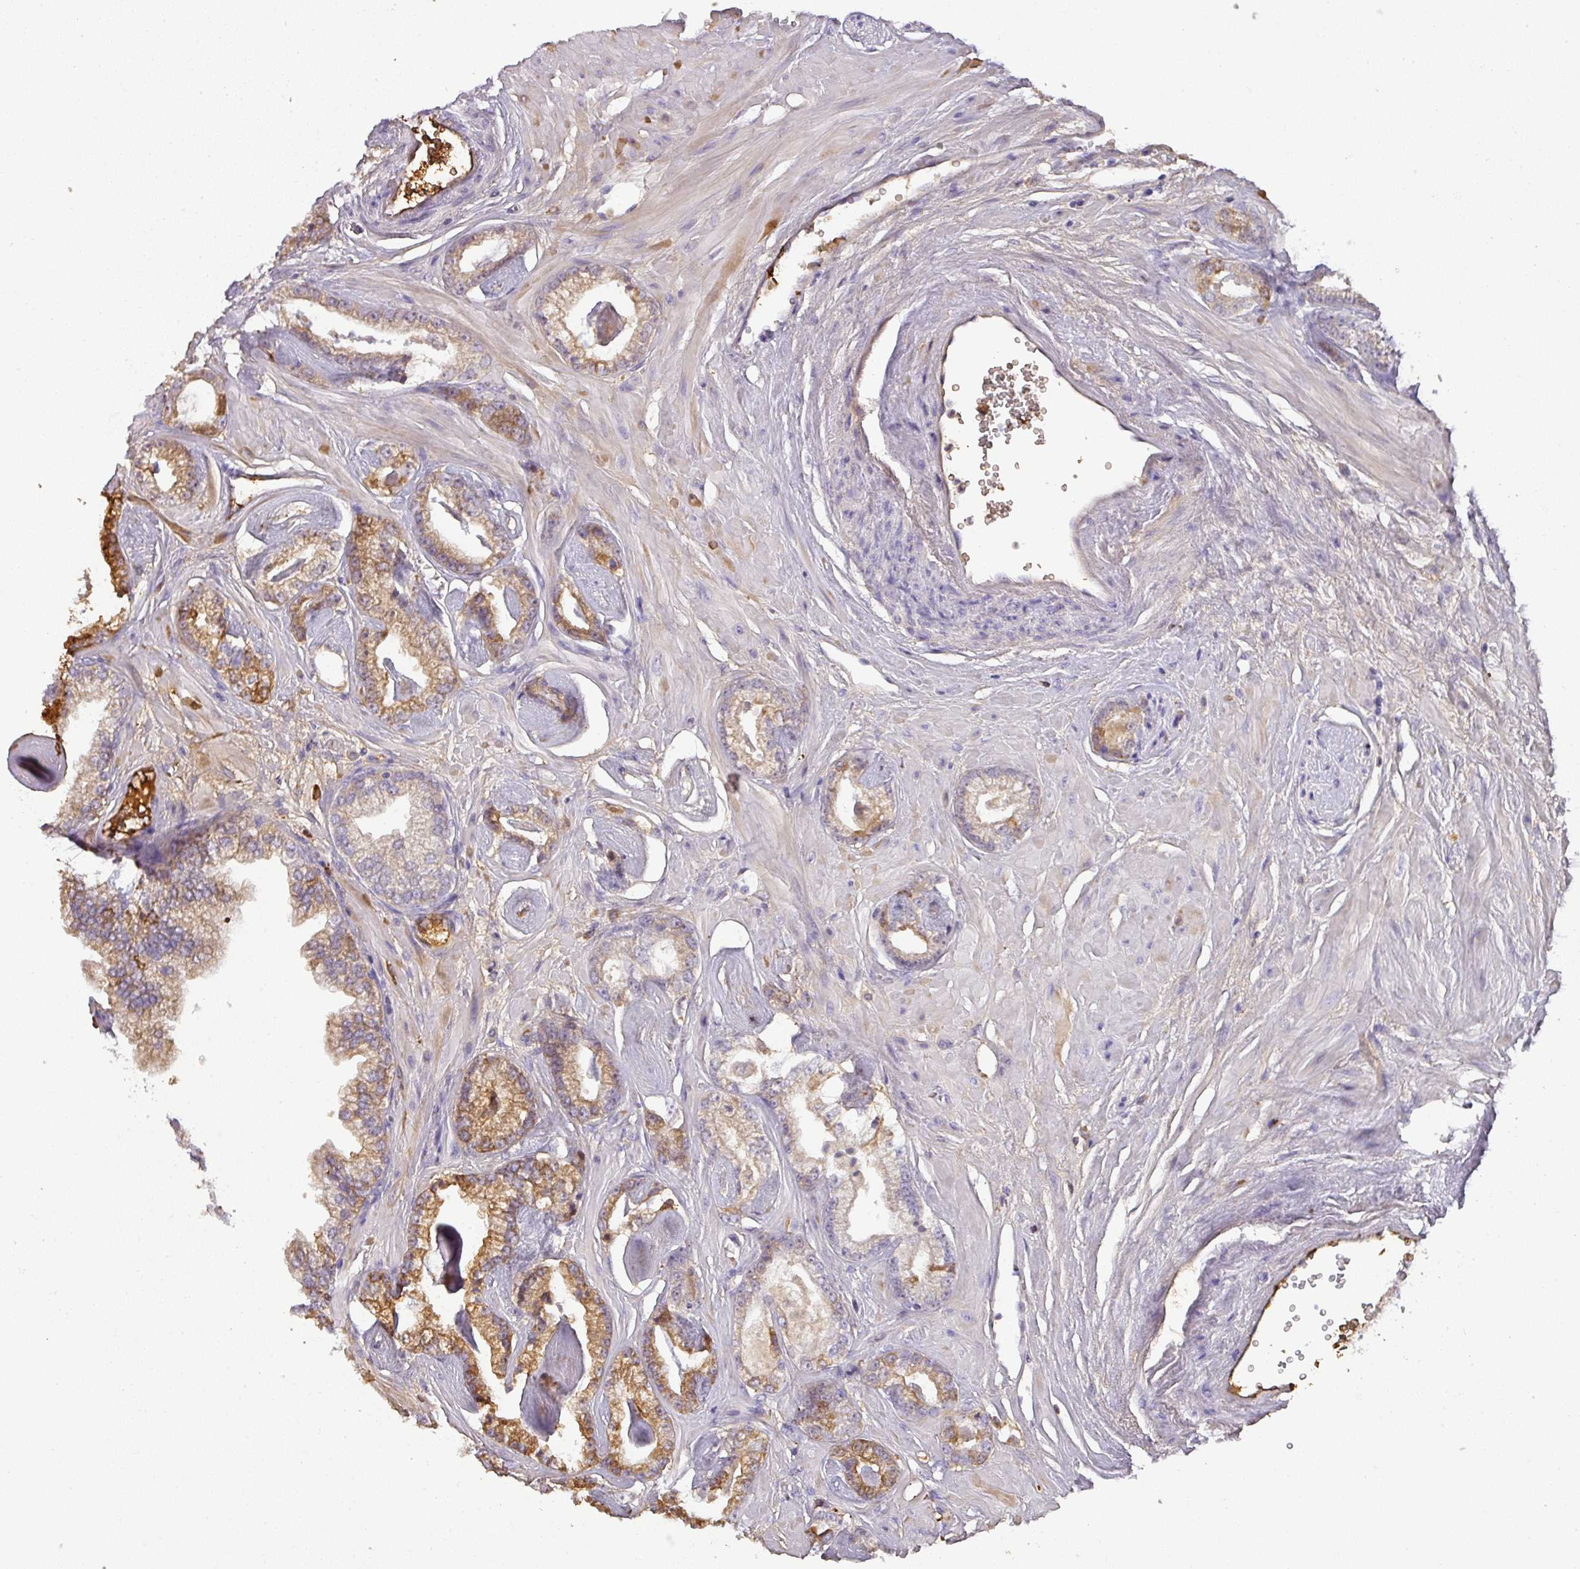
{"staining": {"intensity": "moderate", "quantity": "<25%", "location": "cytoplasmic/membranous"}, "tissue": "prostate cancer", "cell_type": "Tumor cells", "image_type": "cancer", "snomed": [{"axis": "morphology", "description": "Adenocarcinoma, Low grade"}, {"axis": "topography", "description": "Prostate"}], "caption": "Immunohistochemical staining of prostate cancer (low-grade adenocarcinoma) exhibits low levels of moderate cytoplasmic/membranous expression in approximately <25% of tumor cells.", "gene": "CCZ1", "patient": {"sex": "male", "age": 60}}